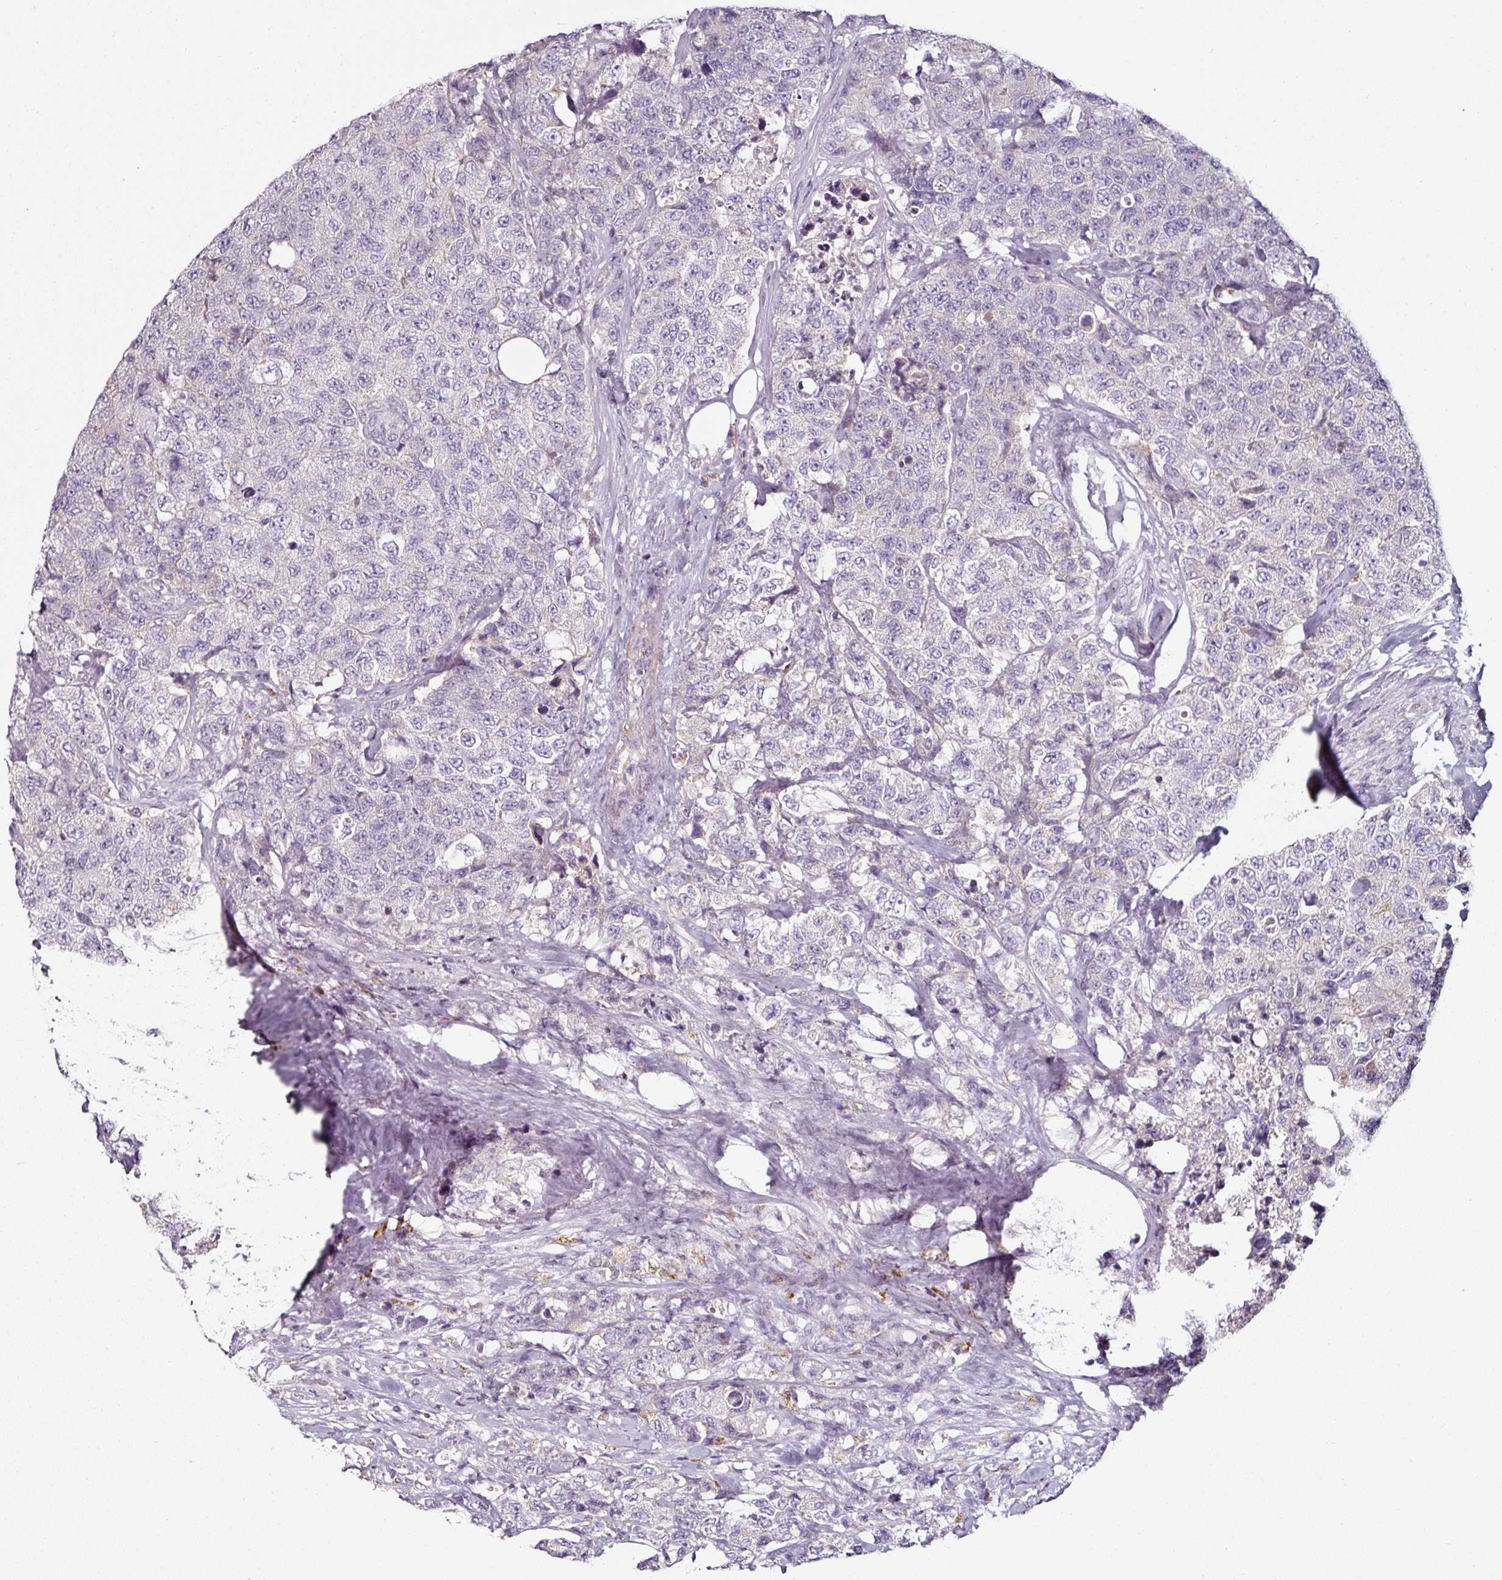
{"staining": {"intensity": "negative", "quantity": "none", "location": "none"}, "tissue": "urothelial cancer", "cell_type": "Tumor cells", "image_type": "cancer", "snomed": [{"axis": "morphology", "description": "Urothelial carcinoma, High grade"}, {"axis": "topography", "description": "Urinary bladder"}], "caption": "IHC photomicrograph of urothelial cancer stained for a protein (brown), which exhibits no expression in tumor cells. (IHC, brightfield microscopy, high magnification).", "gene": "CAP2", "patient": {"sex": "female", "age": 78}}